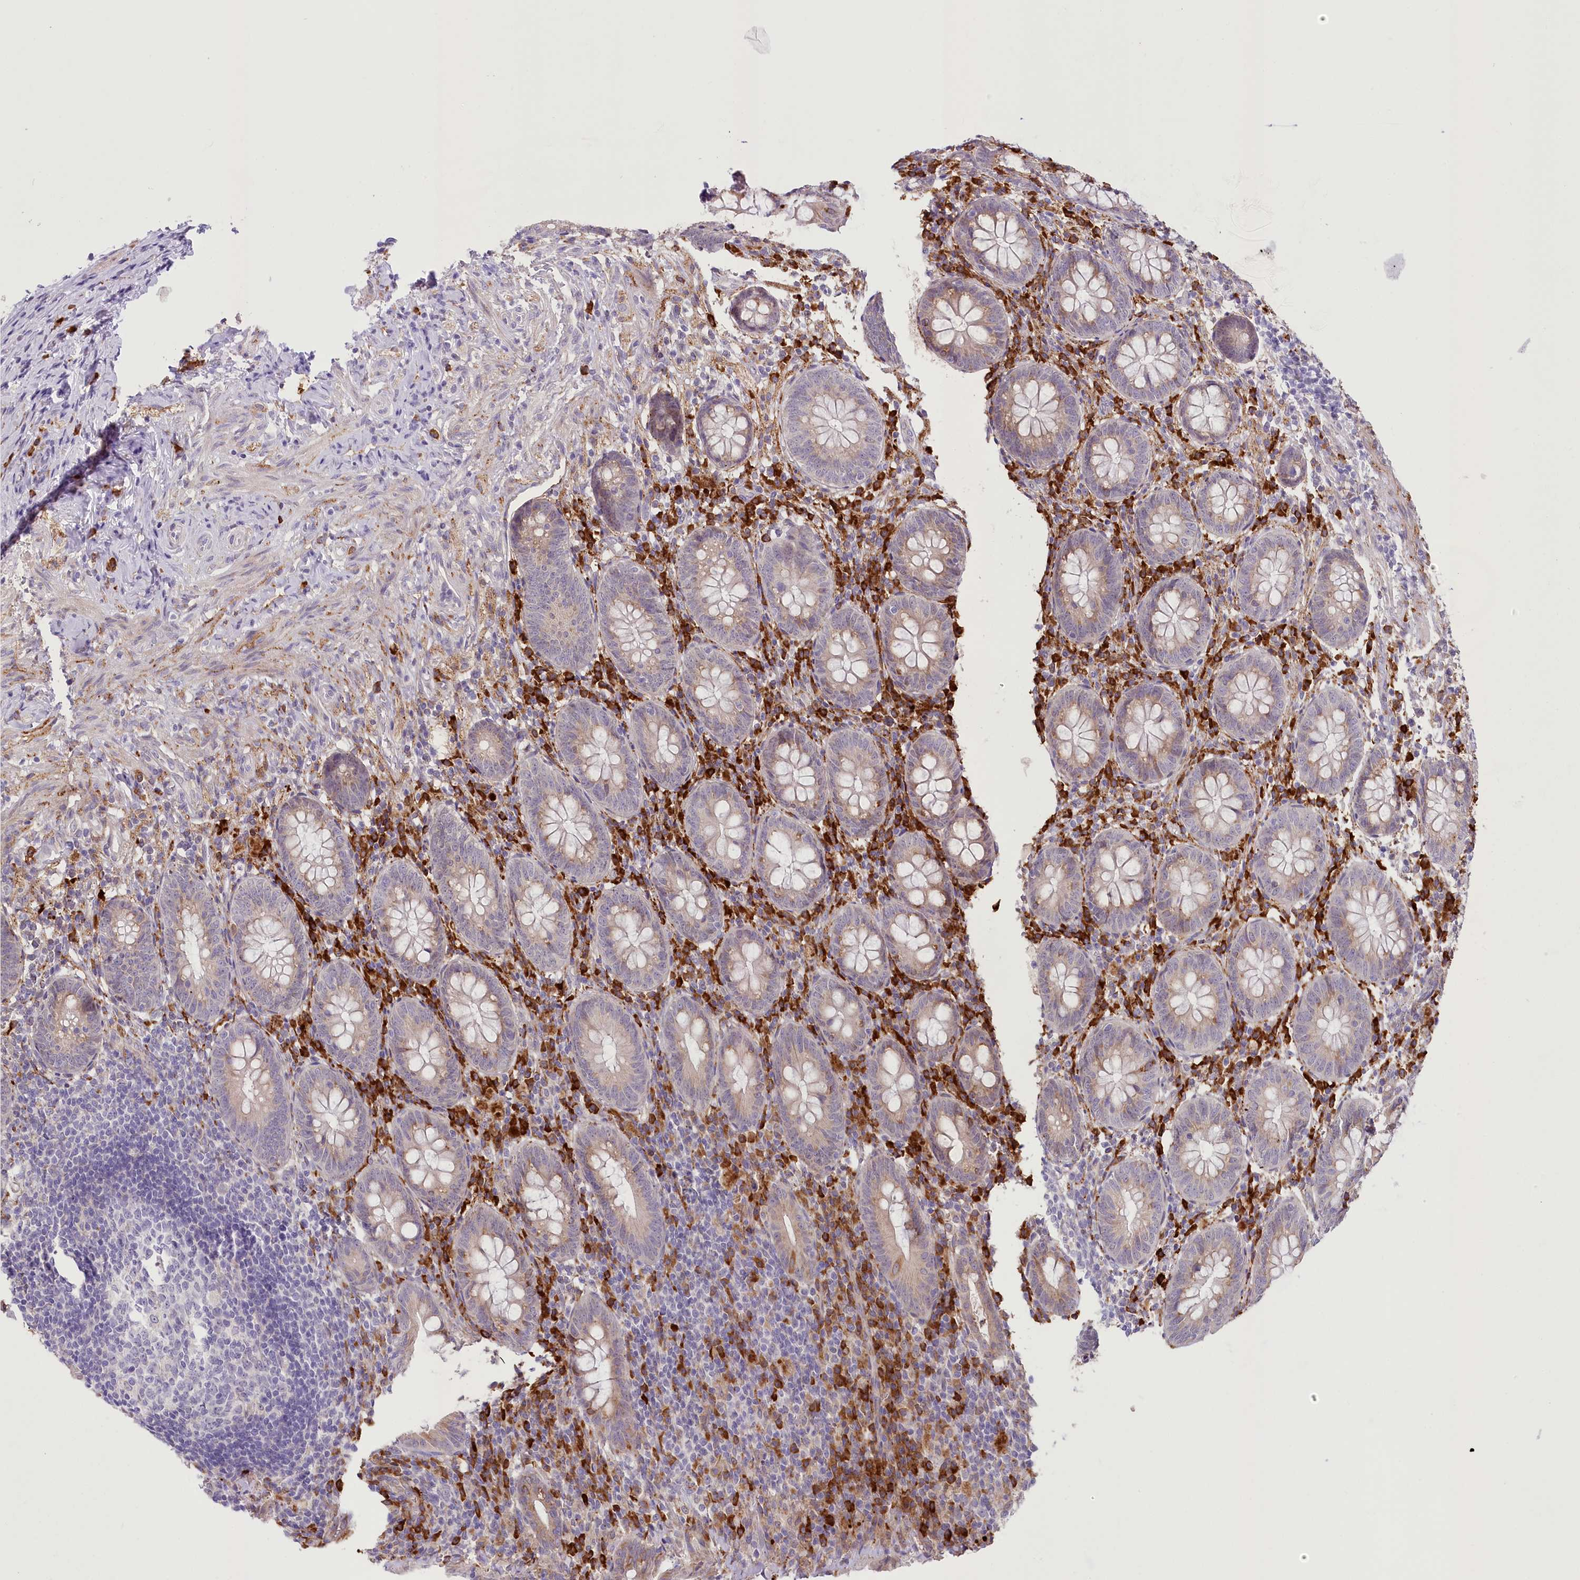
{"staining": {"intensity": "weak", "quantity": "<25%", "location": "cytoplasmic/membranous"}, "tissue": "appendix", "cell_type": "Glandular cells", "image_type": "normal", "snomed": [{"axis": "morphology", "description": "Normal tissue, NOS"}, {"axis": "topography", "description": "Appendix"}], "caption": "This is a histopathology image of immunohistochemistry (IHC) staining of normal appendix, which shows no staining in glandular cells. (DAB (3,3'-diaminobenzidine) immunohistochemistry with hematoxylin counter stain).", "gene": "NCKAP5", "patient": {"sex": "female", "age": 54}}